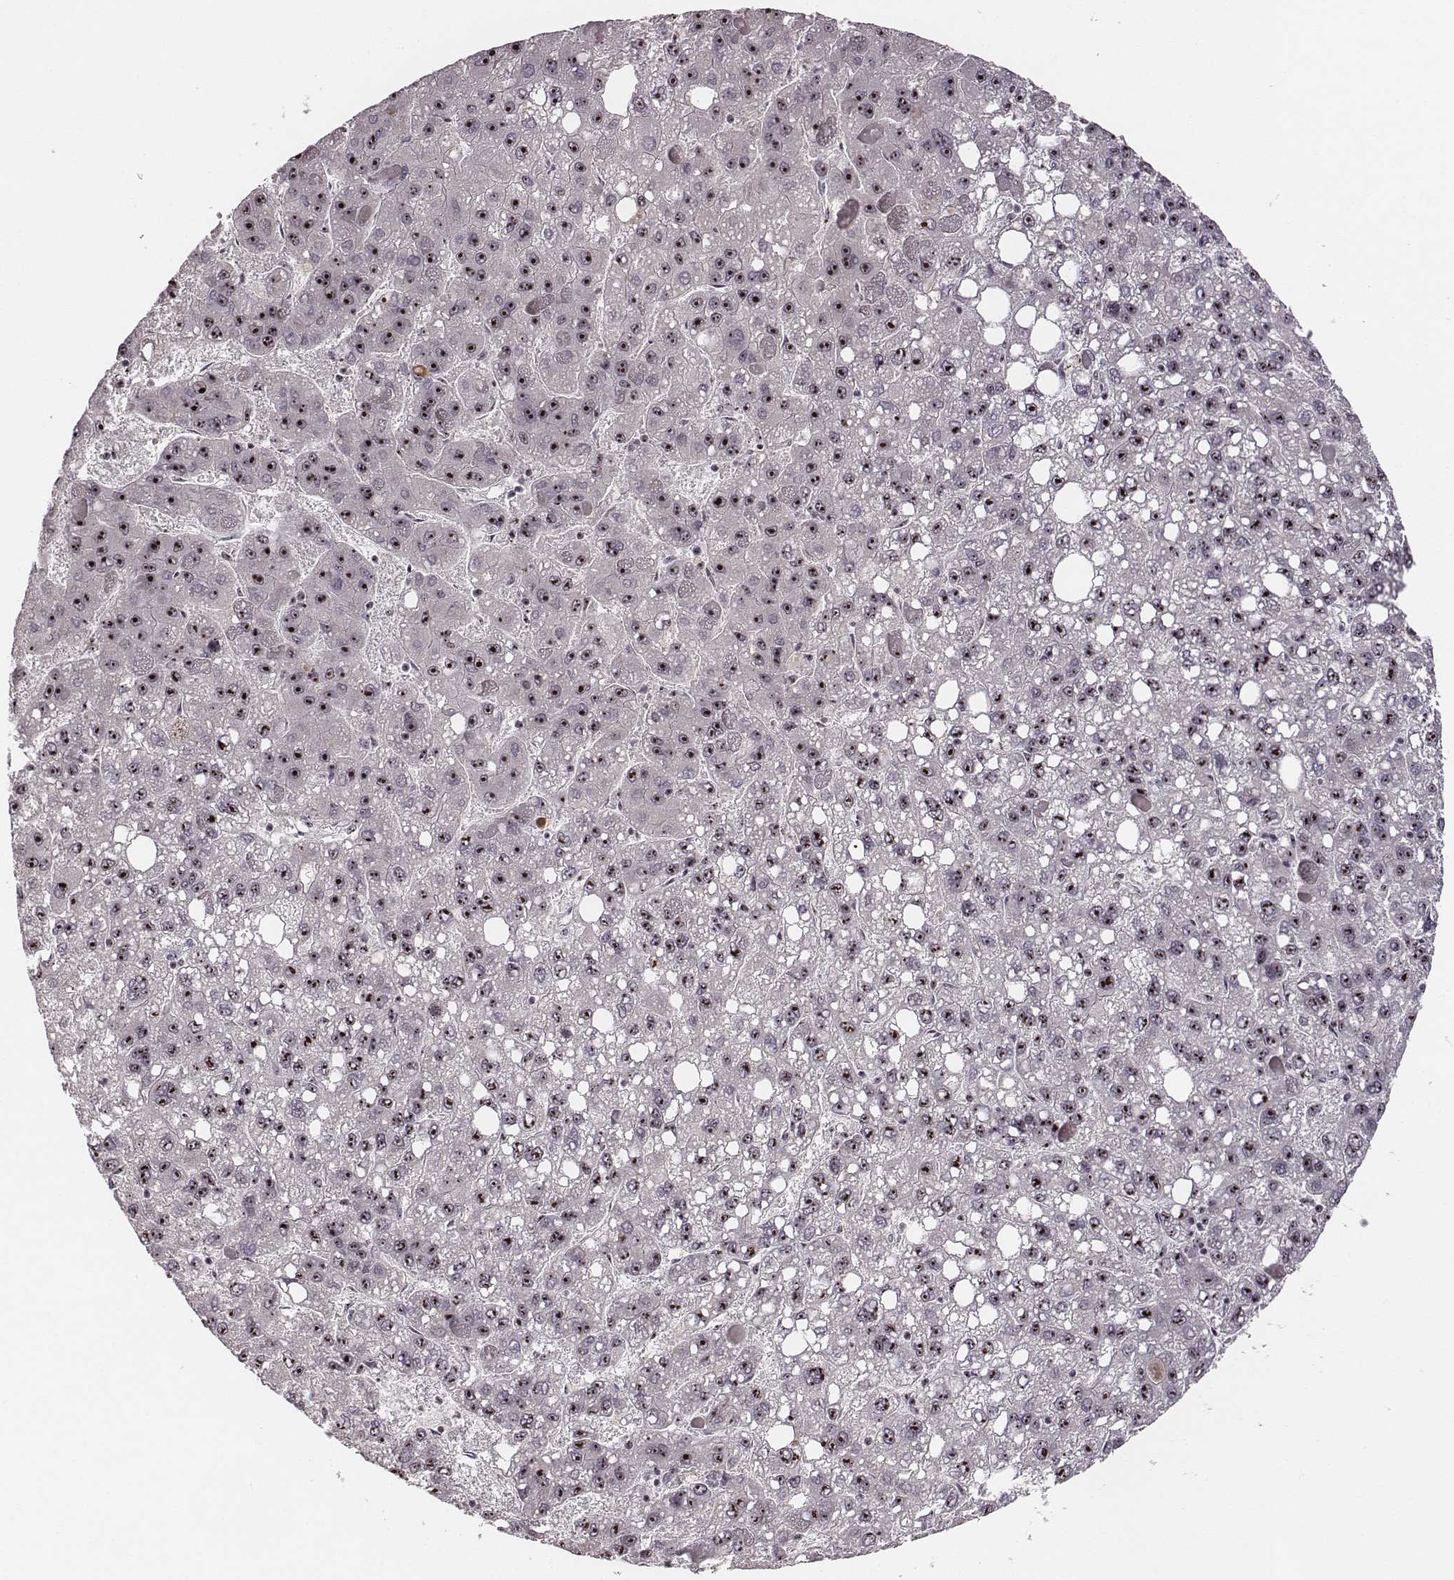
{"staining": {"intensity": "moderate", "quantity": ">75%", "location": "nuclear"}, "tissue": "liver cancer", "cell_type": "Tumor cells", "image_type": "cancer", "snomed": [{"axis": "morphology", "description": "Carcinoma, Hepatocellular, NOS"}, {"axis": "topography", "description": "Liver"}], "caption": "Brown immunohistochemical staining in human liver cancer reveals moderate nuclear expression in about >75% of tumor cells. The protein is stained brown, and the nuclei are stained in blue (DAB (3,3'-diaminobenzidine) IHC with brightfield microscopy, high magnification).", "gene": "NOP56", "patient": {"sex": "female", "age": 82}}